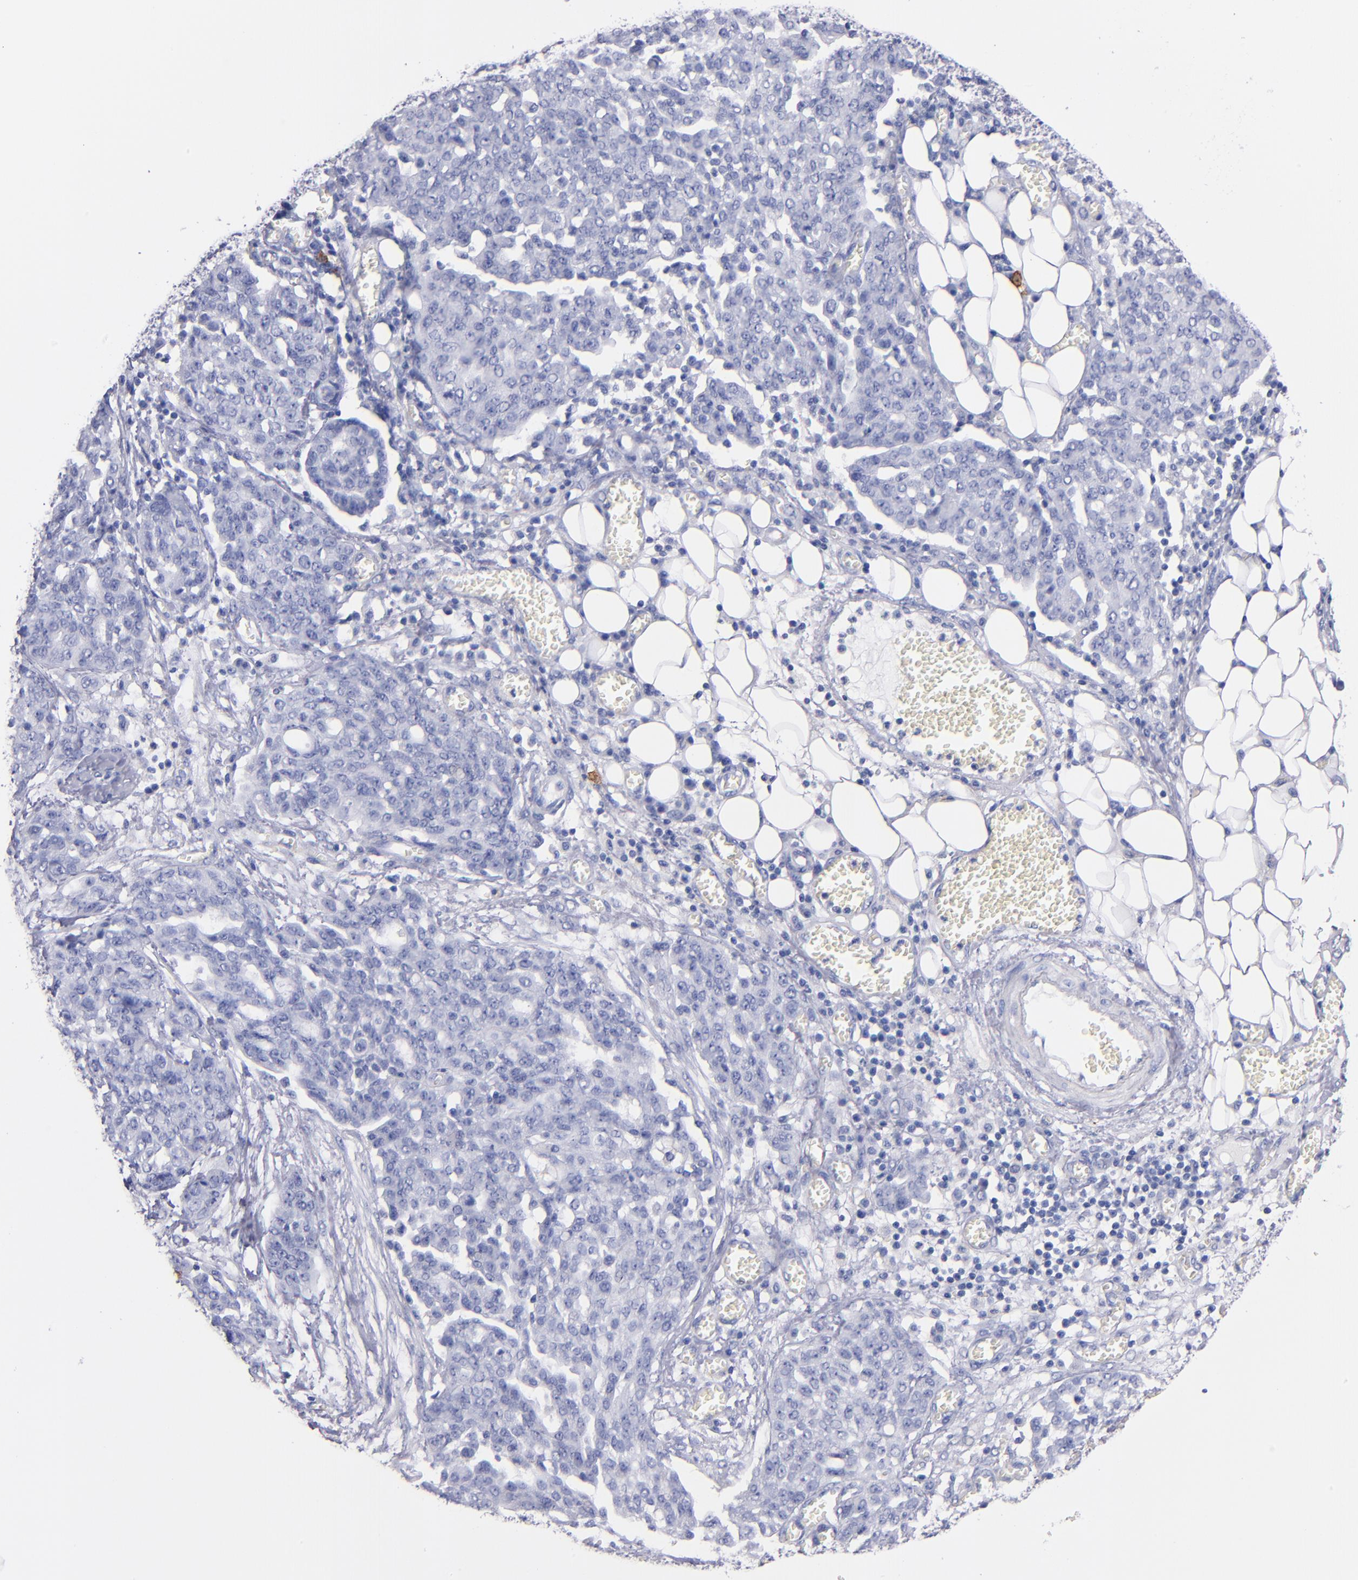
{"staining": {"intensity": "negative", "quantity": "none", "location": "none"}, "tissue": "ovarian cancer", "cell_type": "Tumor cells", "image_type": "cancer", "snomed": [{"axis": "morphology", "description": "Cystadenocarcinoma, serous, NOS"}, {"axis": "topography", "description": "Soft tissue"}, {"axis": "topography", "description": "Ovary"}], "caption": "Ovarian cancer was stained to show a protein in brown. There is no significant positivity in tumor cells.", "gene": "KIT", "patient": {"sex": "female", "age": 57}}